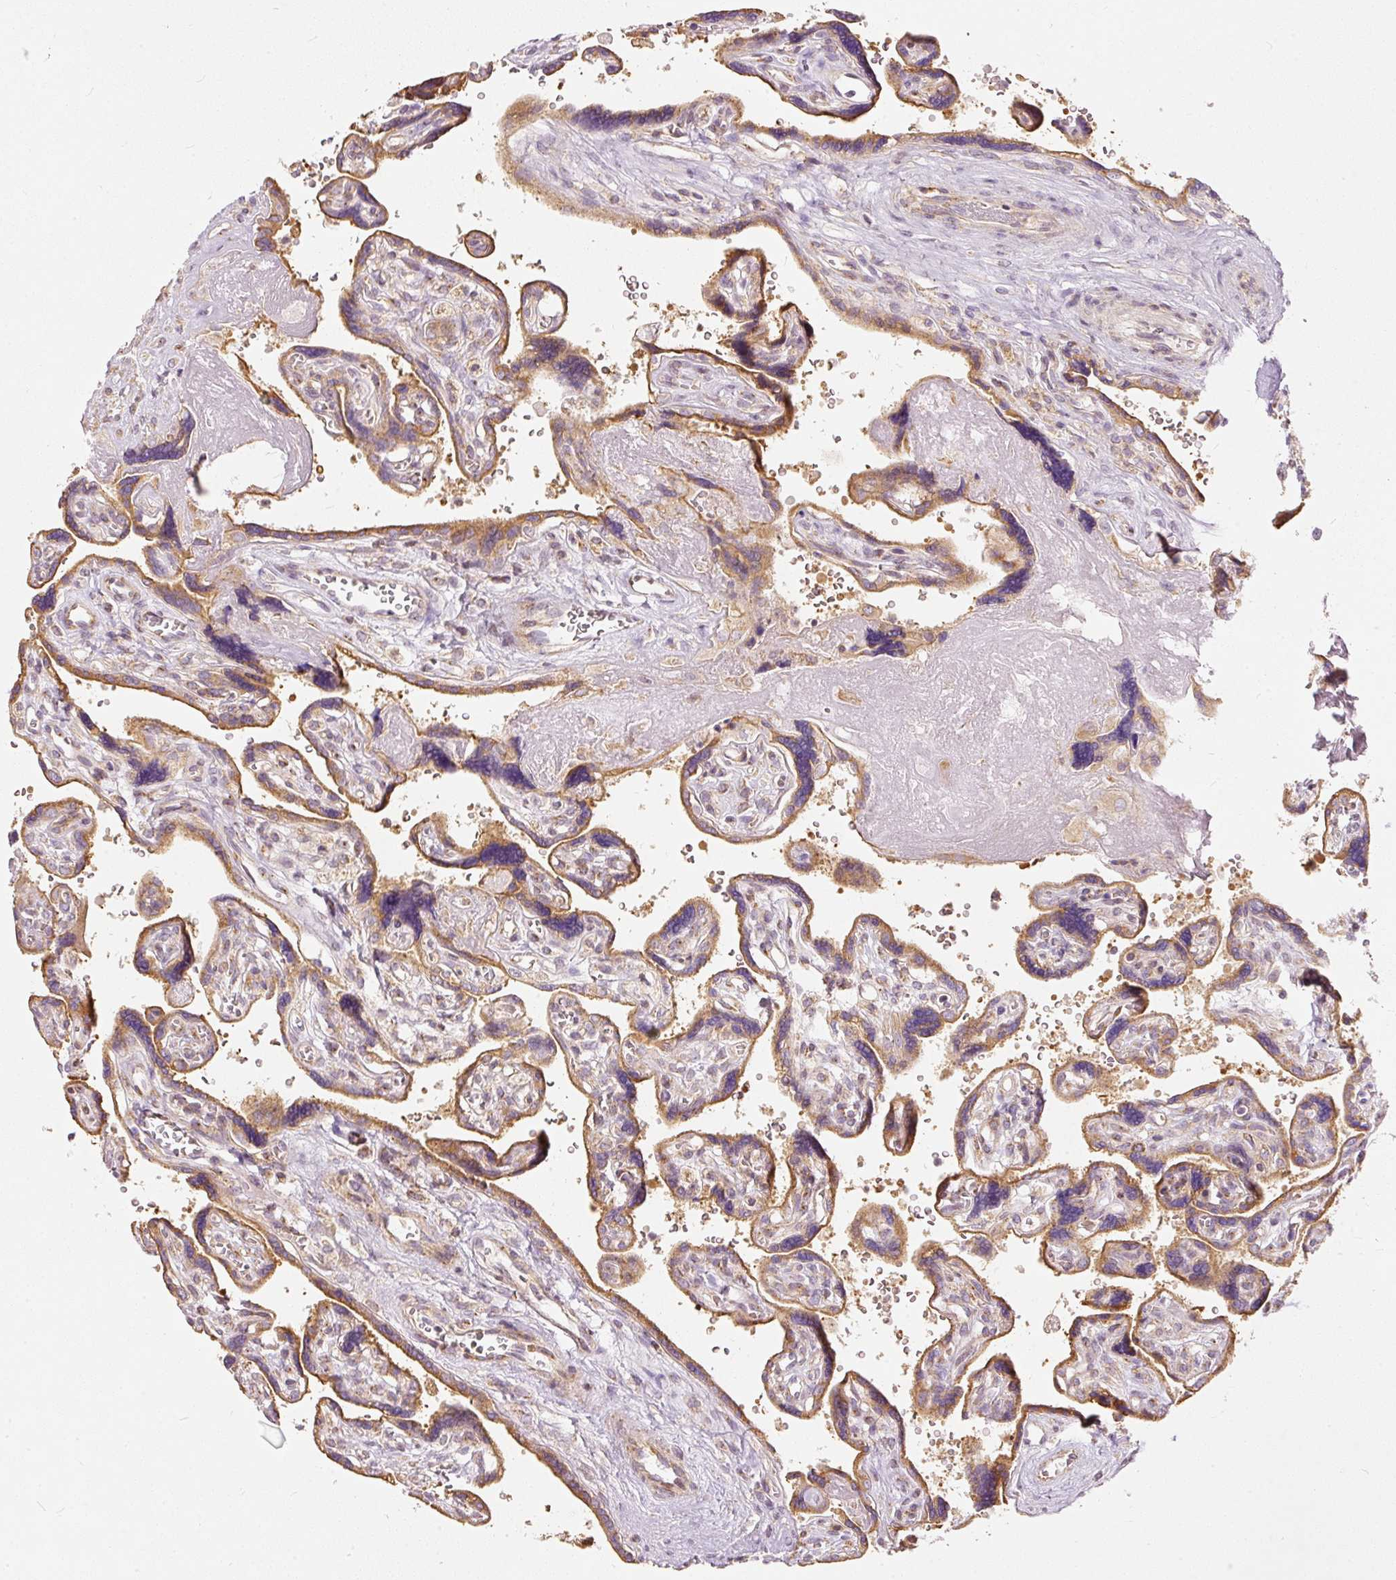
{"staining": {"intensity": "moderate", "quantity": ">75%", "location": "cytoplasmic/membranous"}, "tissue": "placenta", "cell_type": "Decidual cells", "image_type": "normal", "snomed": [{"axis": "morphology", "description": "Normal tissue, NOS"}, {"axis": "topography", "description": "Placenta"}], "caption": "DAB immunohistochemical staining of benign human placenta shows moderate cytoplasmic/membranous protein expression in about >75% of decidual cells.", "gene": "SNAPC5", "patient": {"sex": "female", "age": 39}}